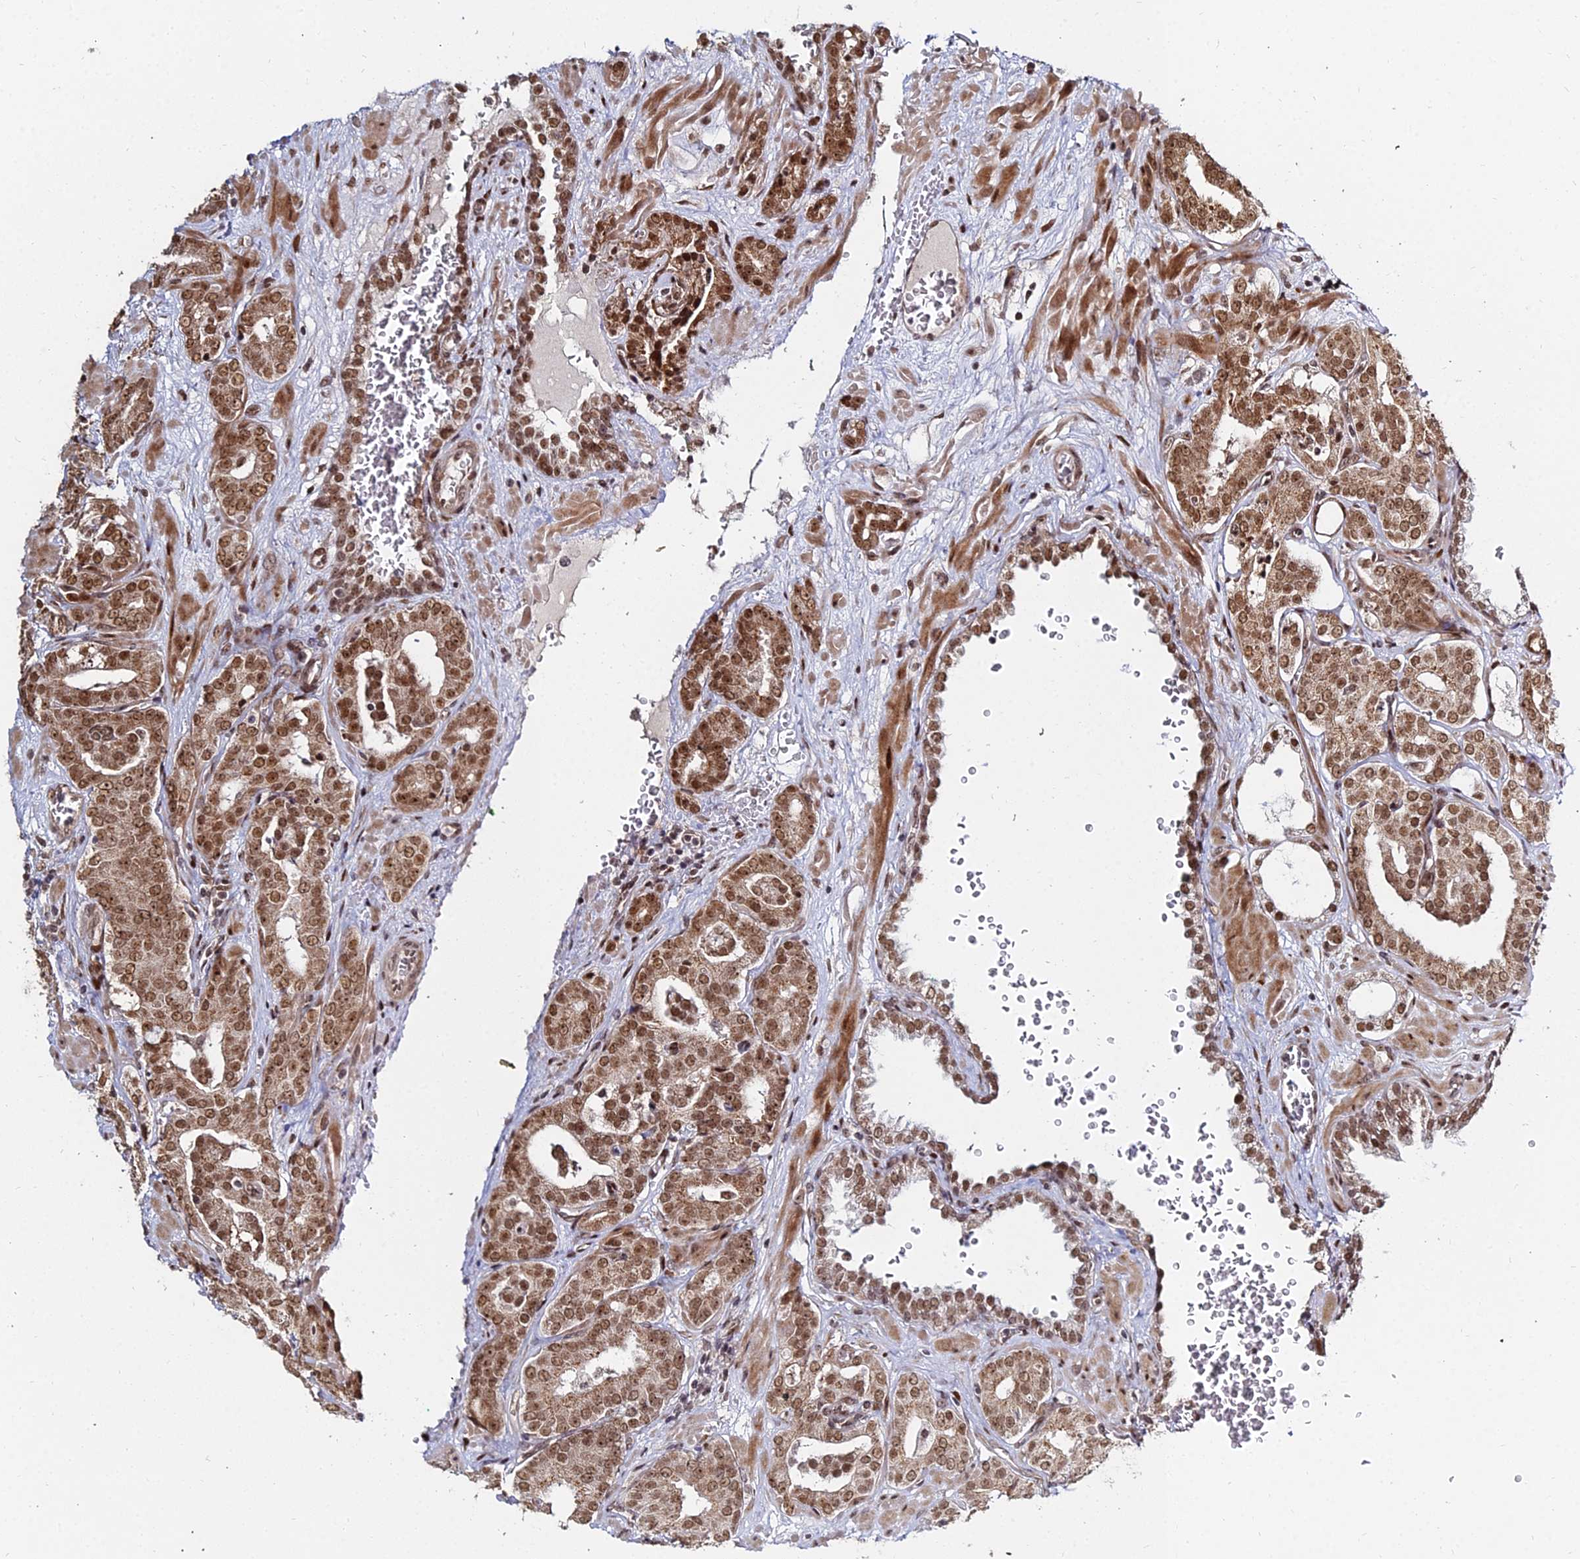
{"staining": {"intensity": "moderate", "quantity": ">75%", "location": "cytoplasmic/membranous,nuclear"}, "tissue": "prostate cancer", "cell_type": "Tumor cells", "image_type": "cancer", "snomed": [{"axis": "morphology", "description": "Adenocarcinoma, High grade"}, {"axis": "topography", "description": "Prostate"}], "caption": "A high-resolution histopathology image shows immunohistochemistry (IHC) staining of prostate cancer, which reveals moderate cytoplasmic/membranous and nuclear expression in about >75% of tumor cells.", "gene": "ABCA2", "patient": {"sex": "male", "age": 66}}